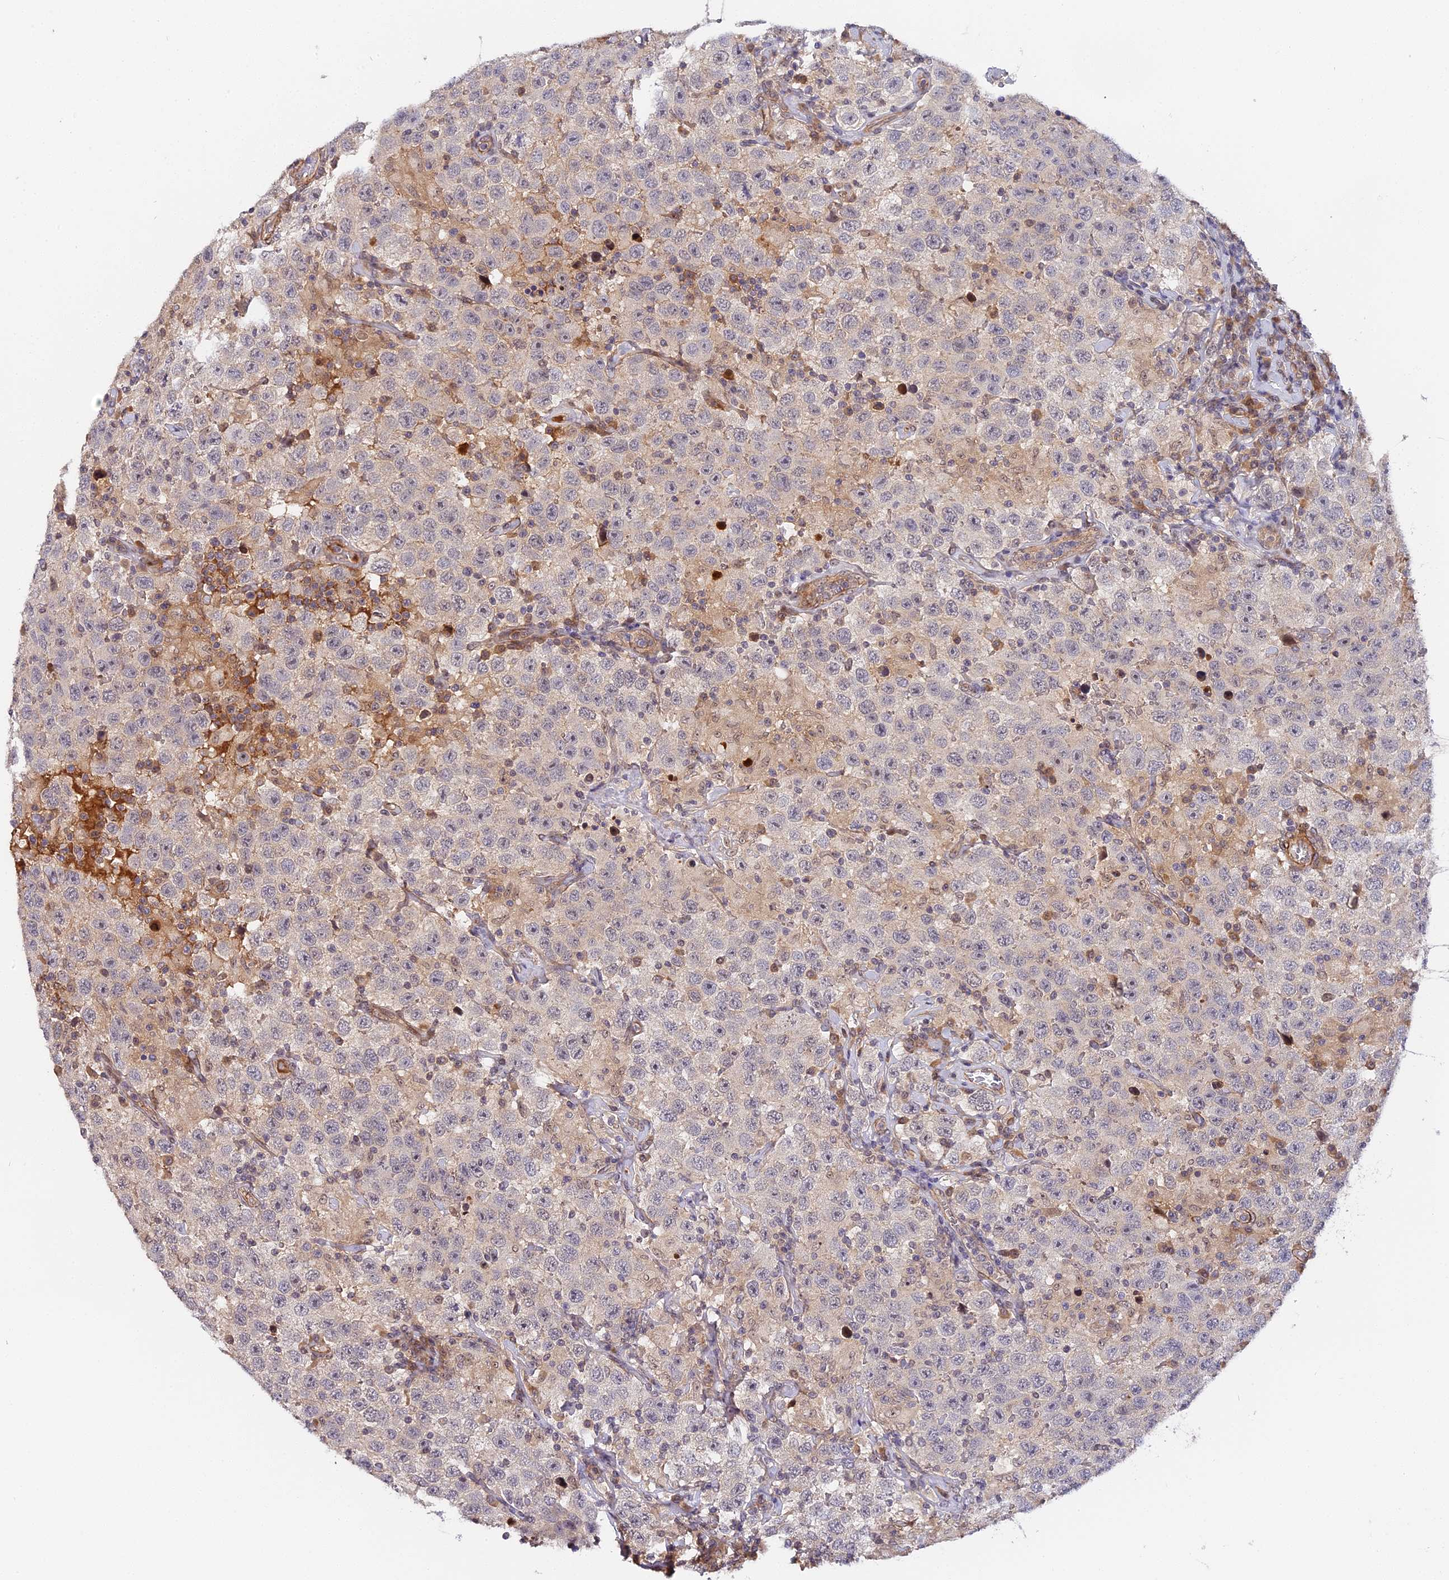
{"staining": {"intensity": "negative", "quantity": "none", "location": "none"}, "tissue": "testis cancer", "cell_type": "Tumor cells", "image_type": "cancer", "snomed": [{"axis": "morphology", "description": "Seminoma, NOS"}, {"axis": "topography", "description": "Testis"}], "caption": "Tumor cells are negative for protein expression in human testis cancer.", "gene": "IMPACT", "patient": {"sex": "male", "age": 41}}